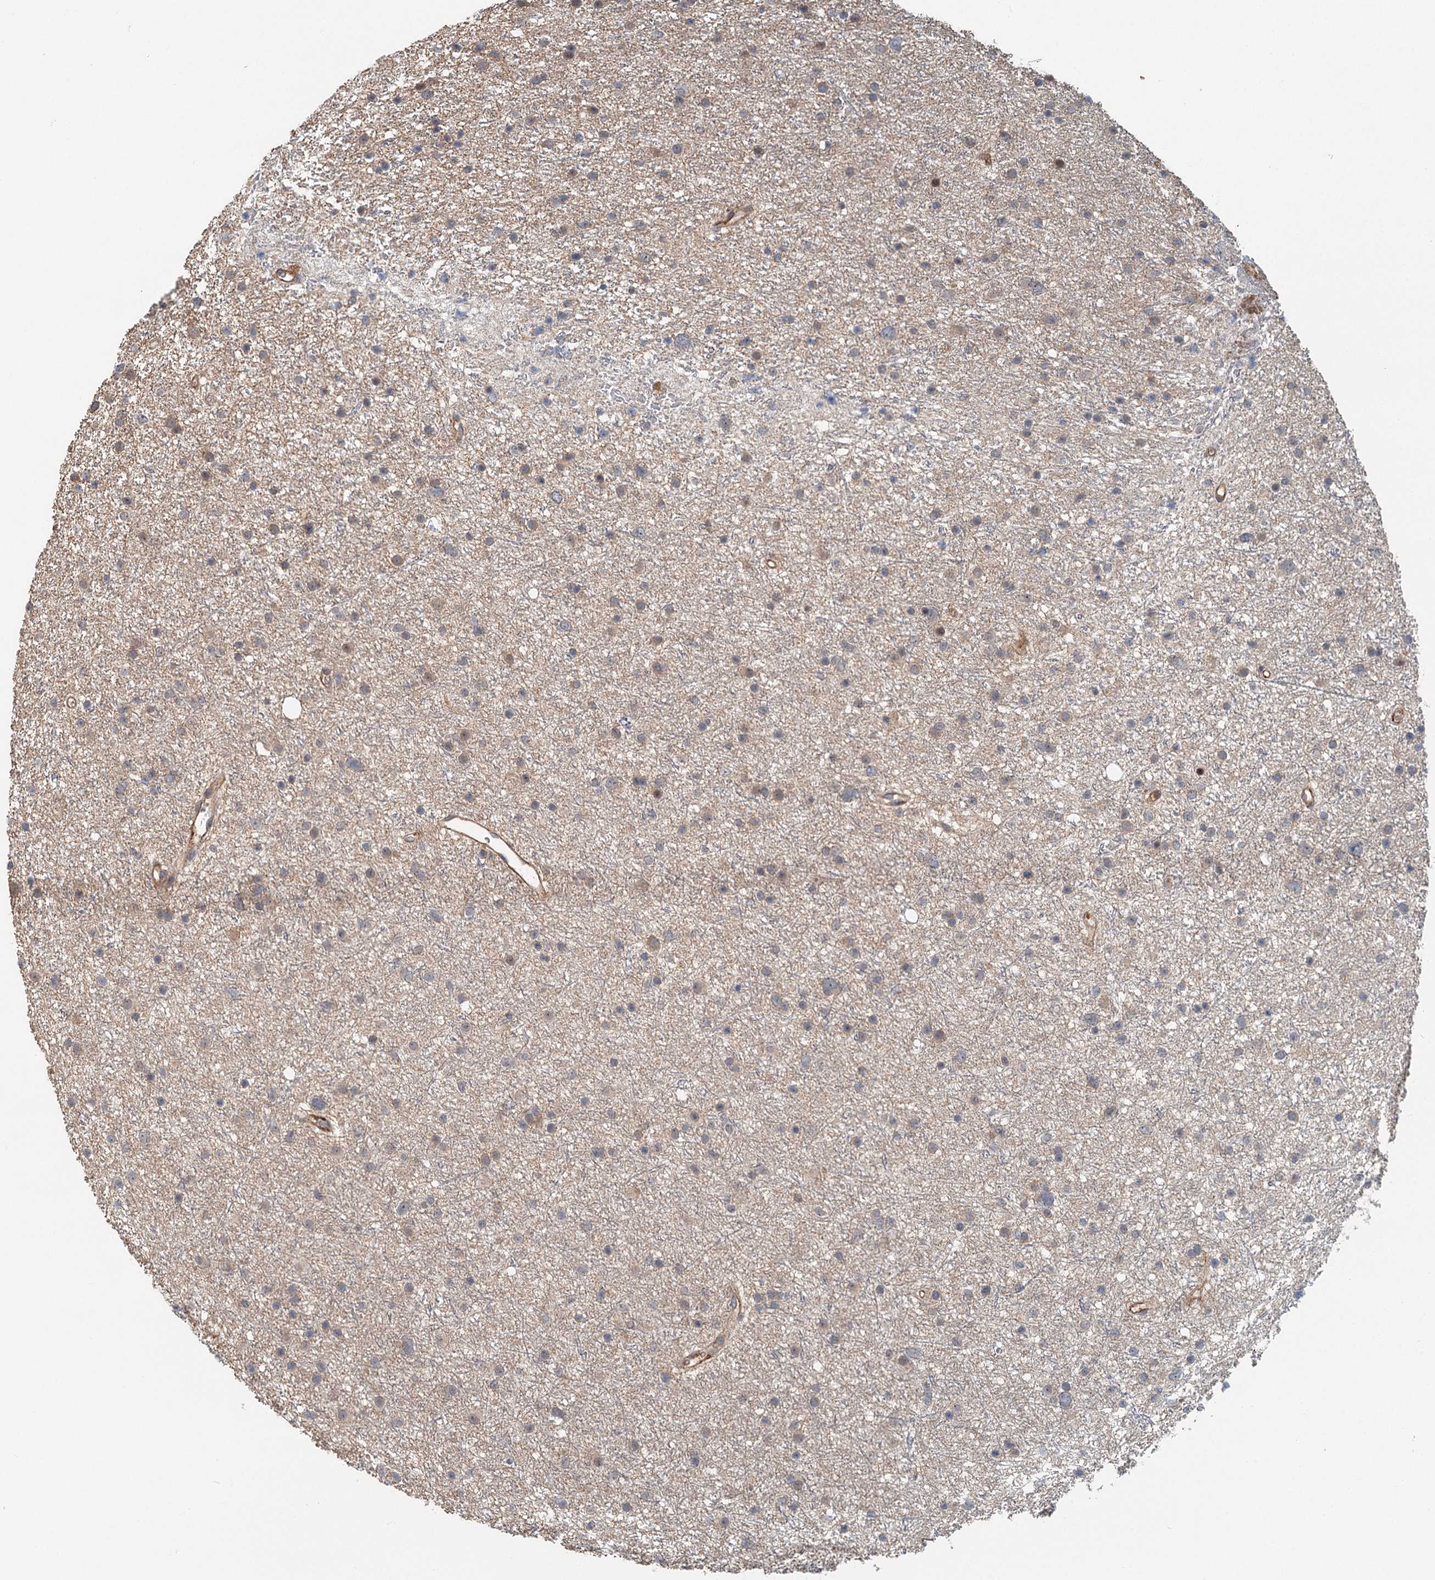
{"staining": {"intensity": "negative", "quantity": "none", "location": "none"}, "tissue": "glioma", "cell_type": "Tumor cells", "image_type": "cancer", "snomed": [{"axis": "morphology", "description": "Glioma, malignant, Low grade"}, {"axis": "topography", "description": "Cerebral cortex"}], "caption": "A high-resolution micrograph shows immunohistochemistry staining of glioma, which reveals no significant expression in tumor cells. Brightfield microscopy of IHC stained with DAB (brown) and hematoxylin (blue), captured at high magnification.", "gene": "ZNF527", "patient": {"sex": "female", "age": 39}}